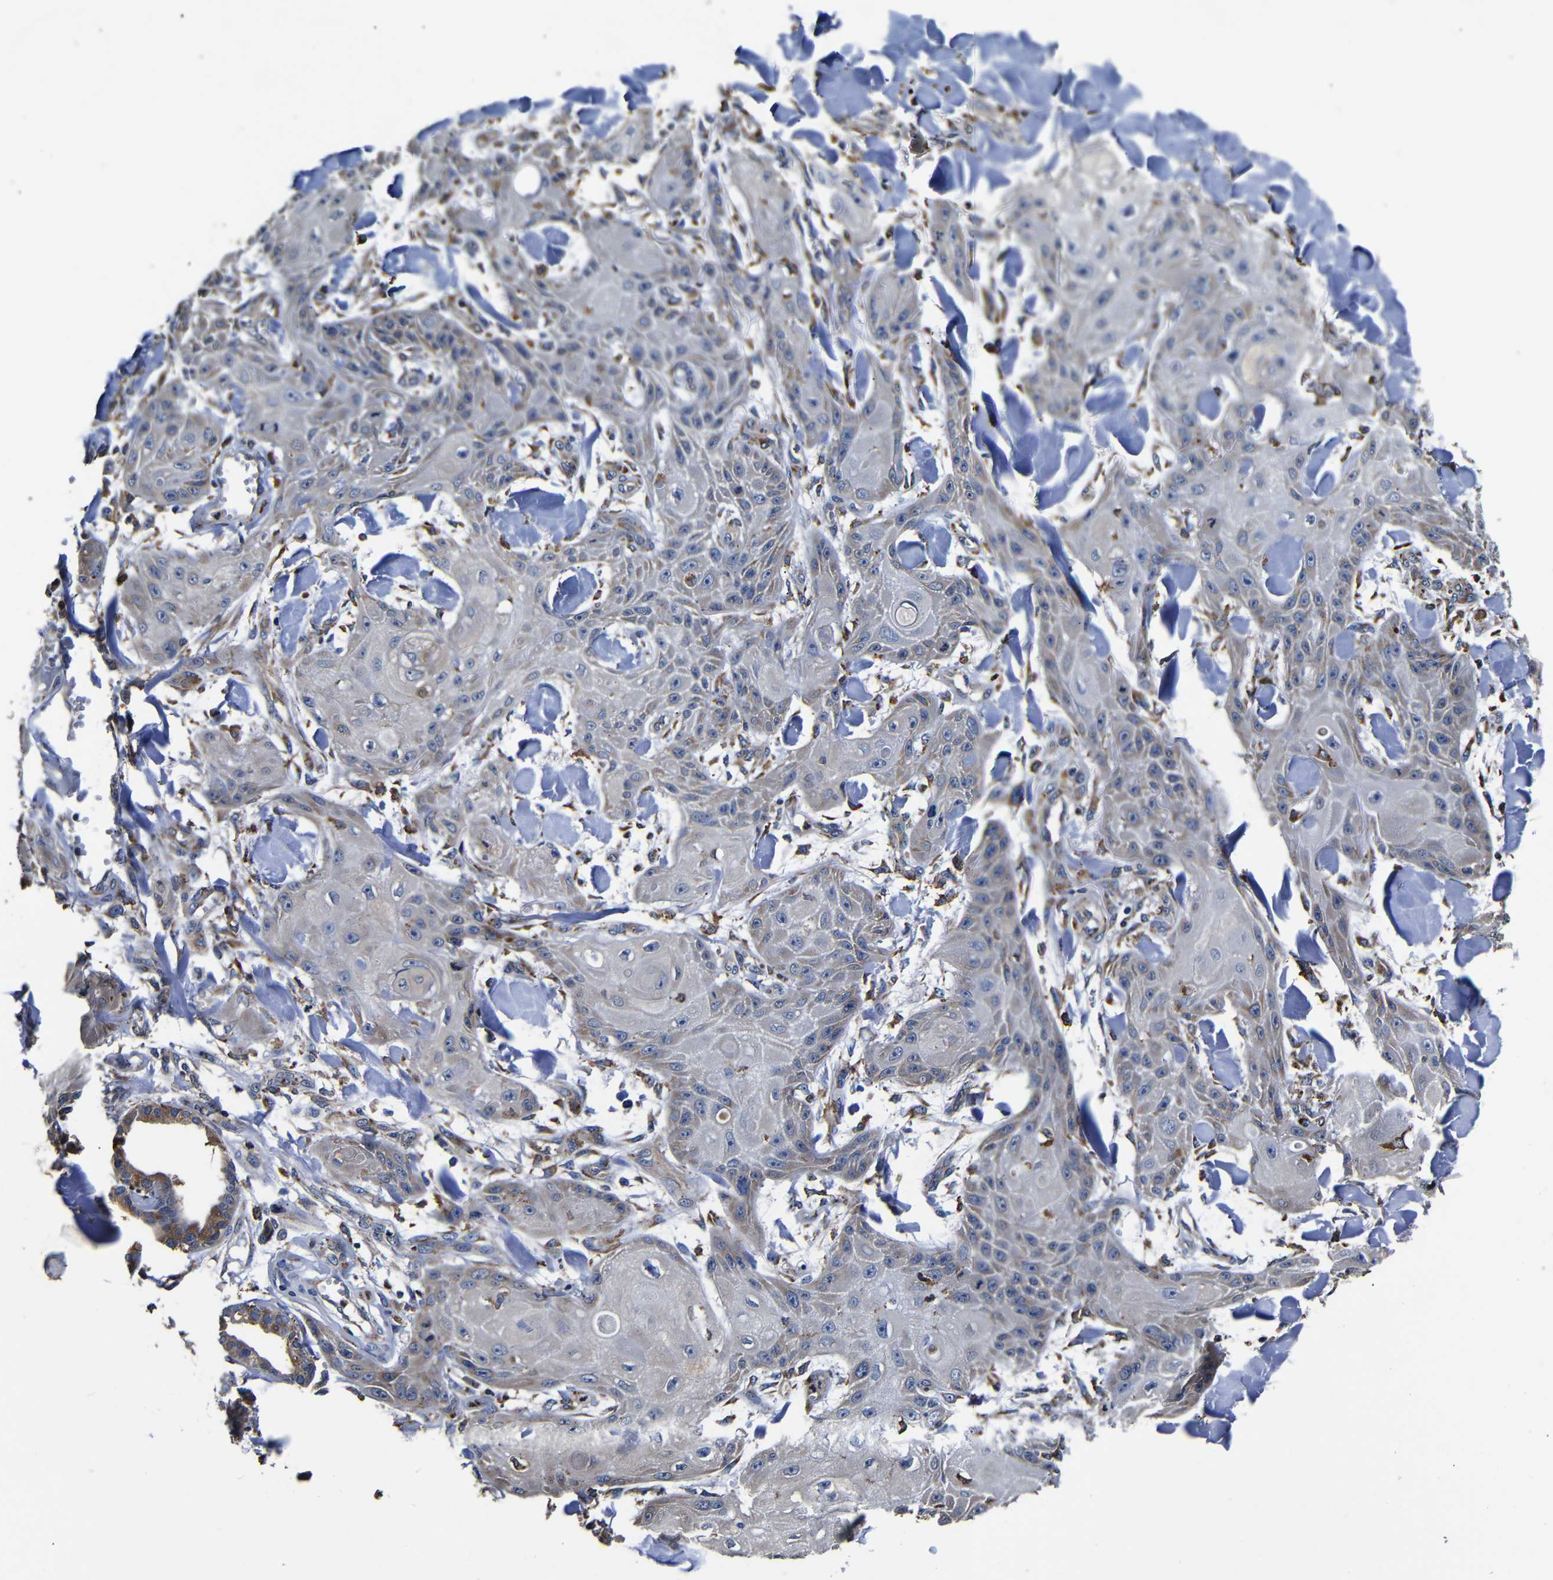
{"staining": {"intensity": "weak", "quantity": "<25%", "location": "cytoplasmic/membranous"}, "tissue": "skin cancer", "cell_type": "Tumor cells", "image_type": "cancer", "snomed": [{"axis": "morphology", "description": "Squamous cell carcinoma, NOS"}, {"axis": "topography", "description": "Skin"}], "caption": "DAB immunohistochemical staining of human skin cancer (squamous cell carcinoma) exhibits no significant staining in tumor cells.", "gene": "SCN9A", "patient": {"sex": "male", "age": 74}}